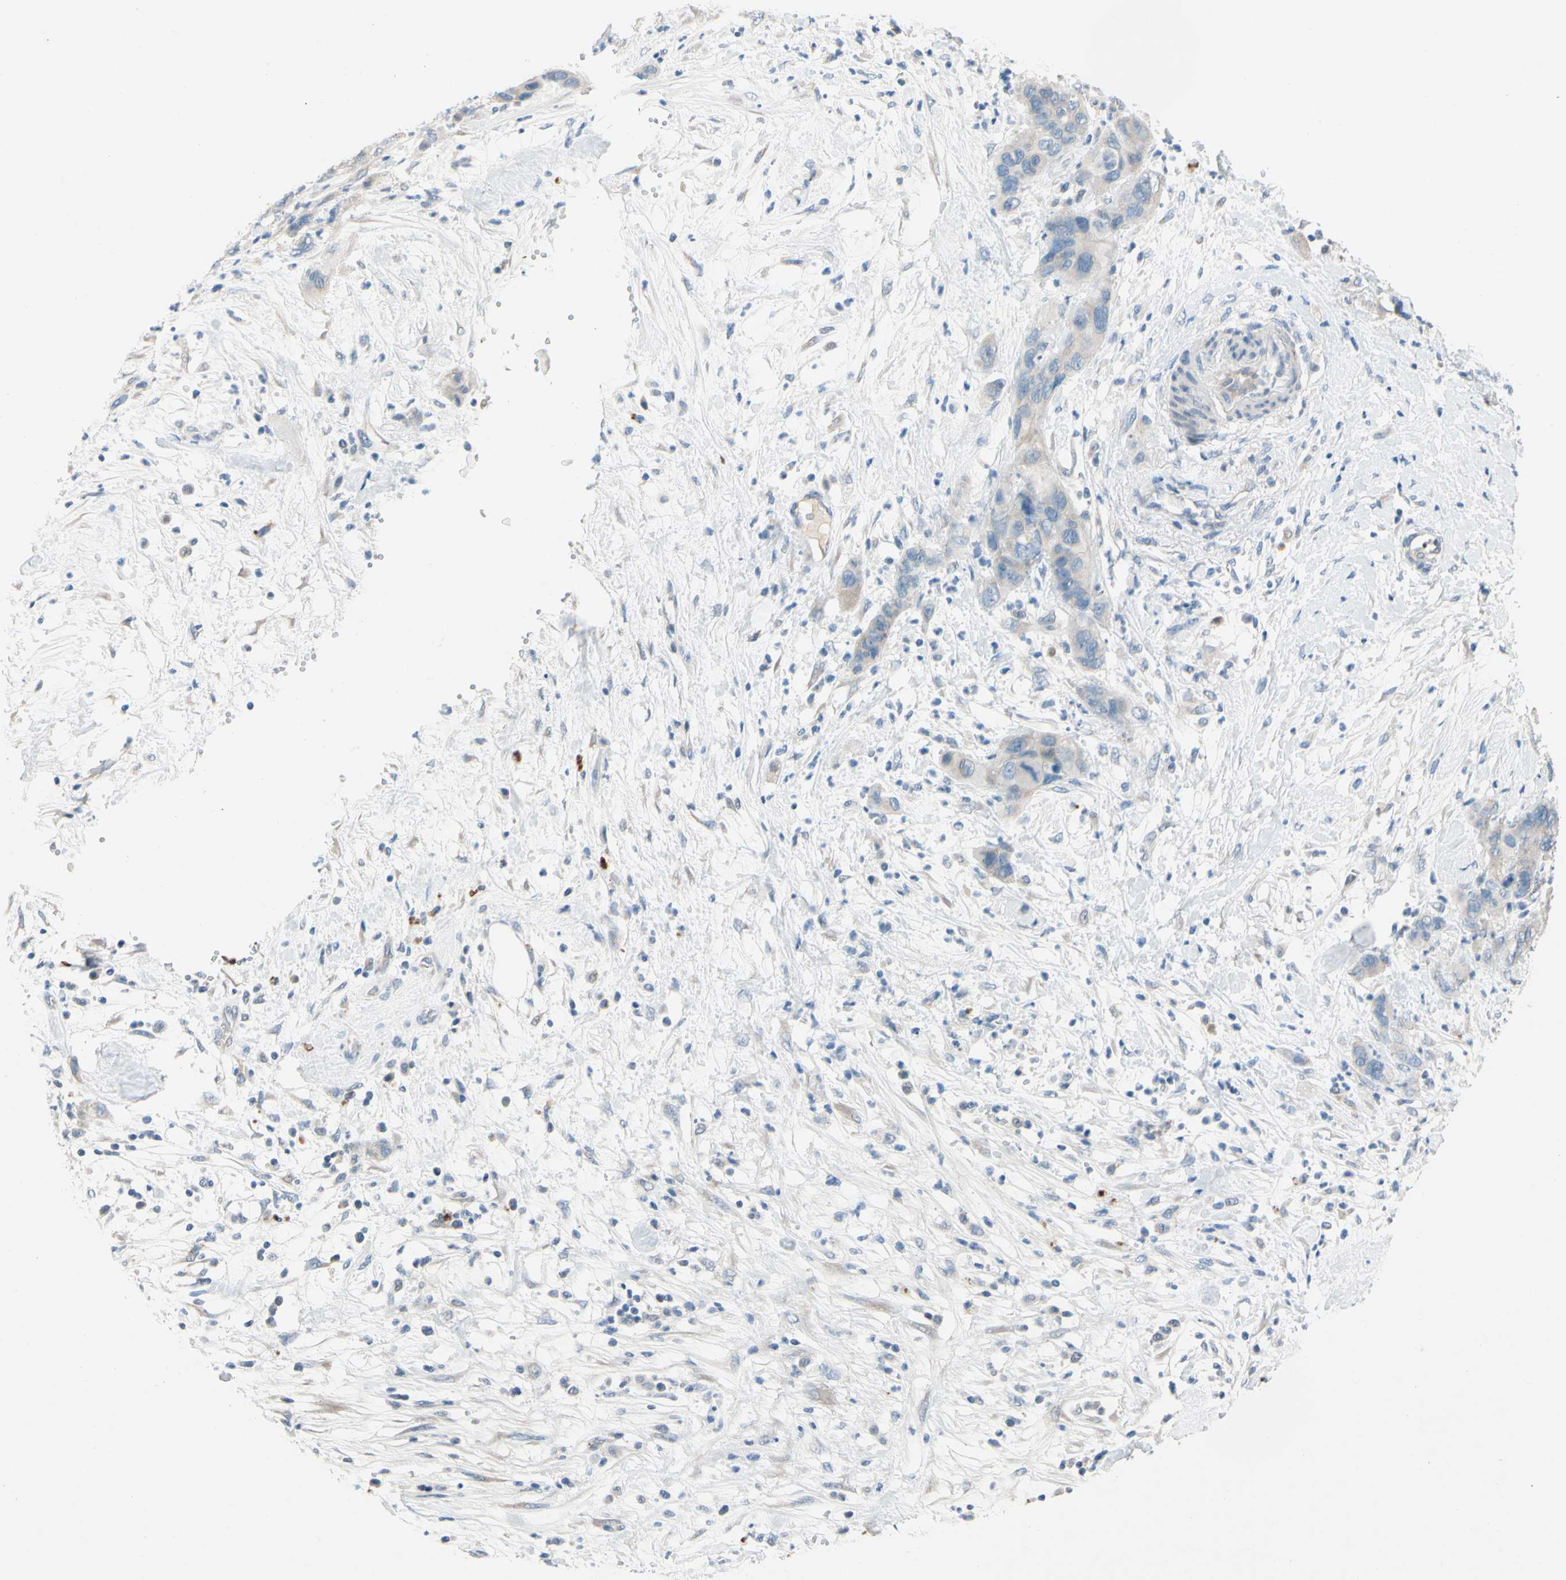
{"staining": {"intensity": "negative", "quantity": "none", "location": "none"}, "tissue": "pancreatic cancer", "cell_type": "Tumor cells", "image_type": "cancer", "snomed": [{"axis": "morphology", "description": "Adenocarcinoma, NOS"}, {"axis": "topography", "description": "Pancreas"}], "caption": "High power microscopy histopathology image of an immunohistochemistry micrograph of pancreatic cancer, revealing no significant expression in tumor cells.", "gene": "SLC27A6", "patient": {"sex": "female", "age": 71}}